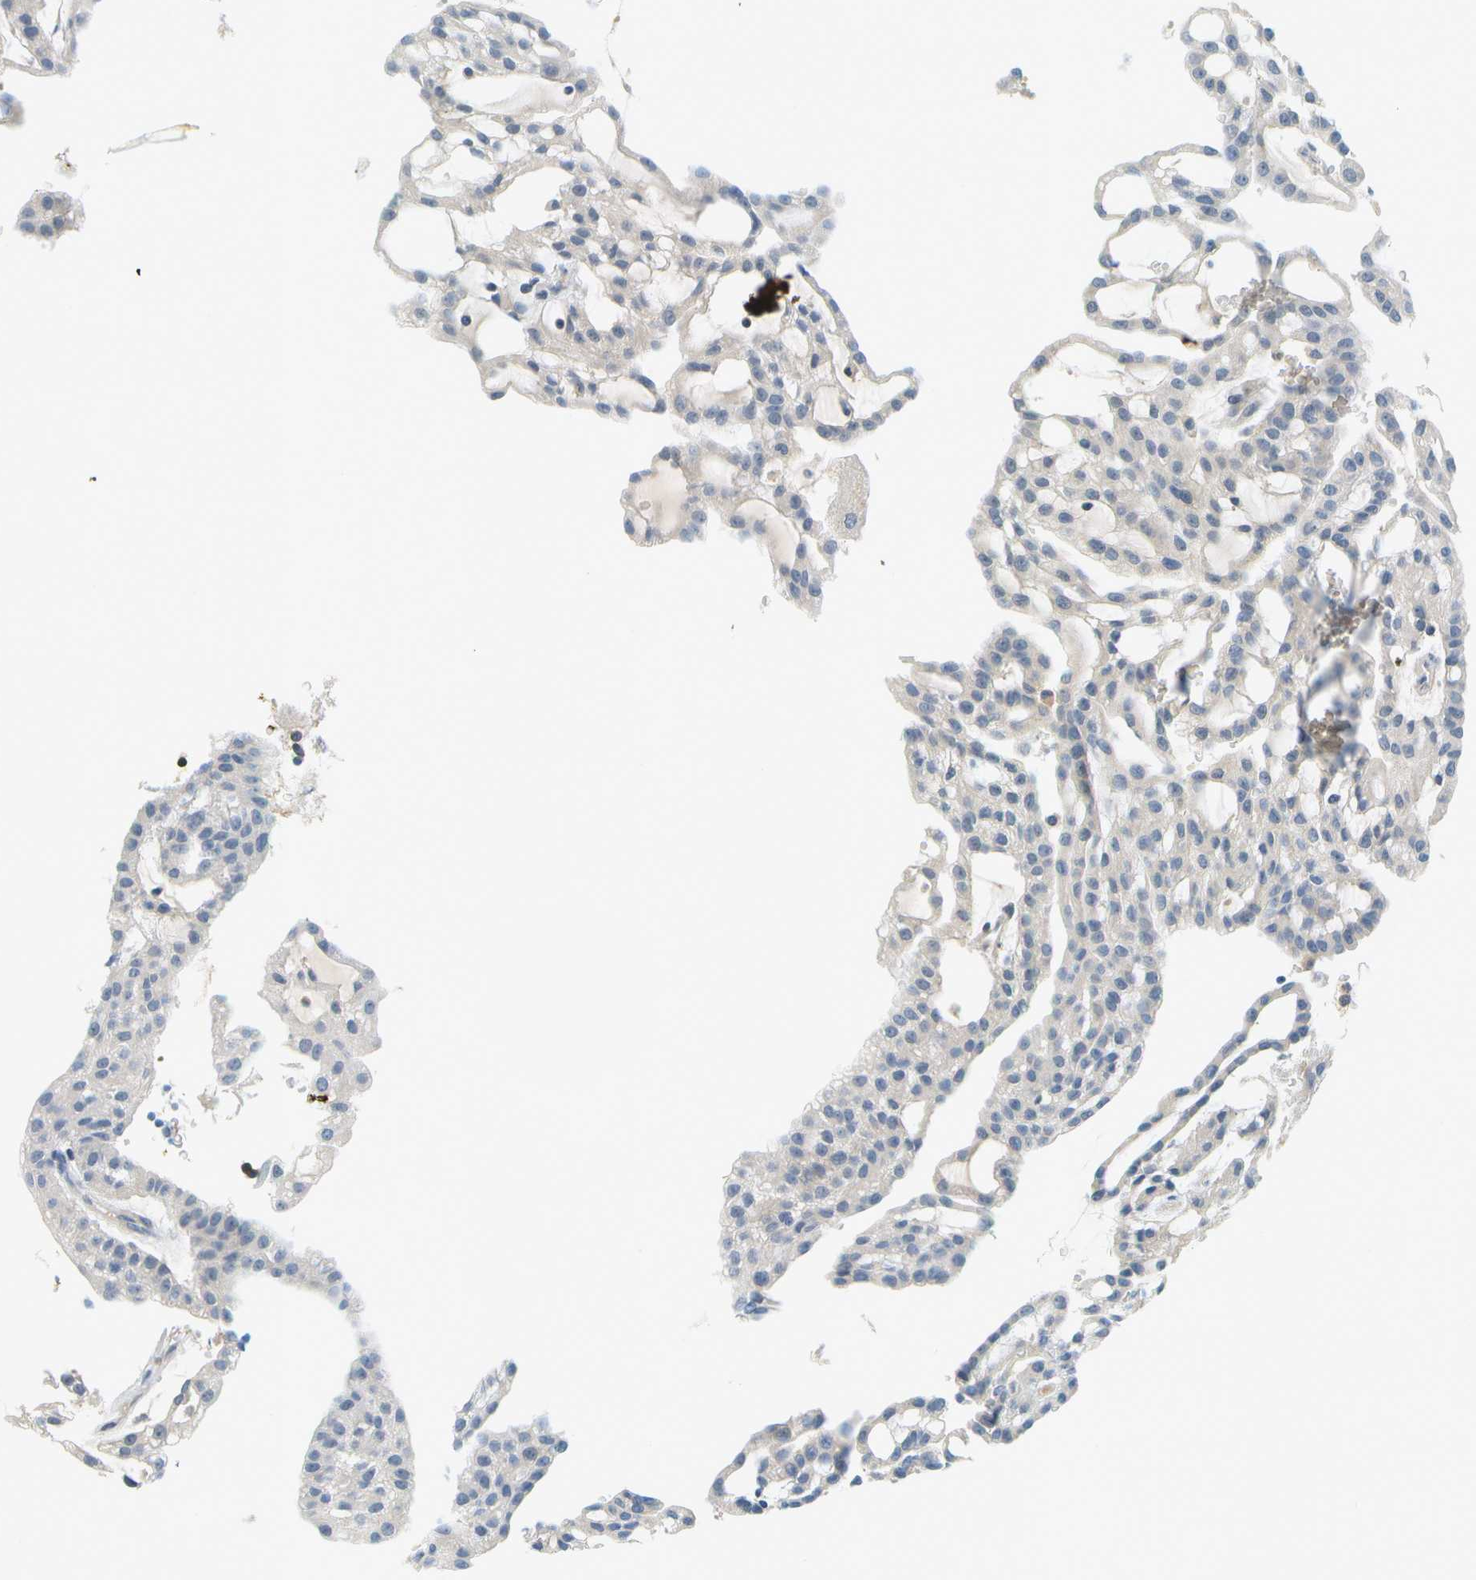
{"staining": {"intensity": "negative", "quantity": "none", "location": "none"}, "tissue": "renal cancer", "cell_type": "Tumor cells", "image_type": "cancer", "snomed": [{"axis": "morphology", "description": "Adenocarcinoma, NOS"}, {"axis": "topography", "description": "Kidney"}], "caption": "The image demonstrates no staining of tumor cells in renal adenocarcinoma.", "gene": "RASGRP2", "patient": {"sex": "male", "age": 63}}